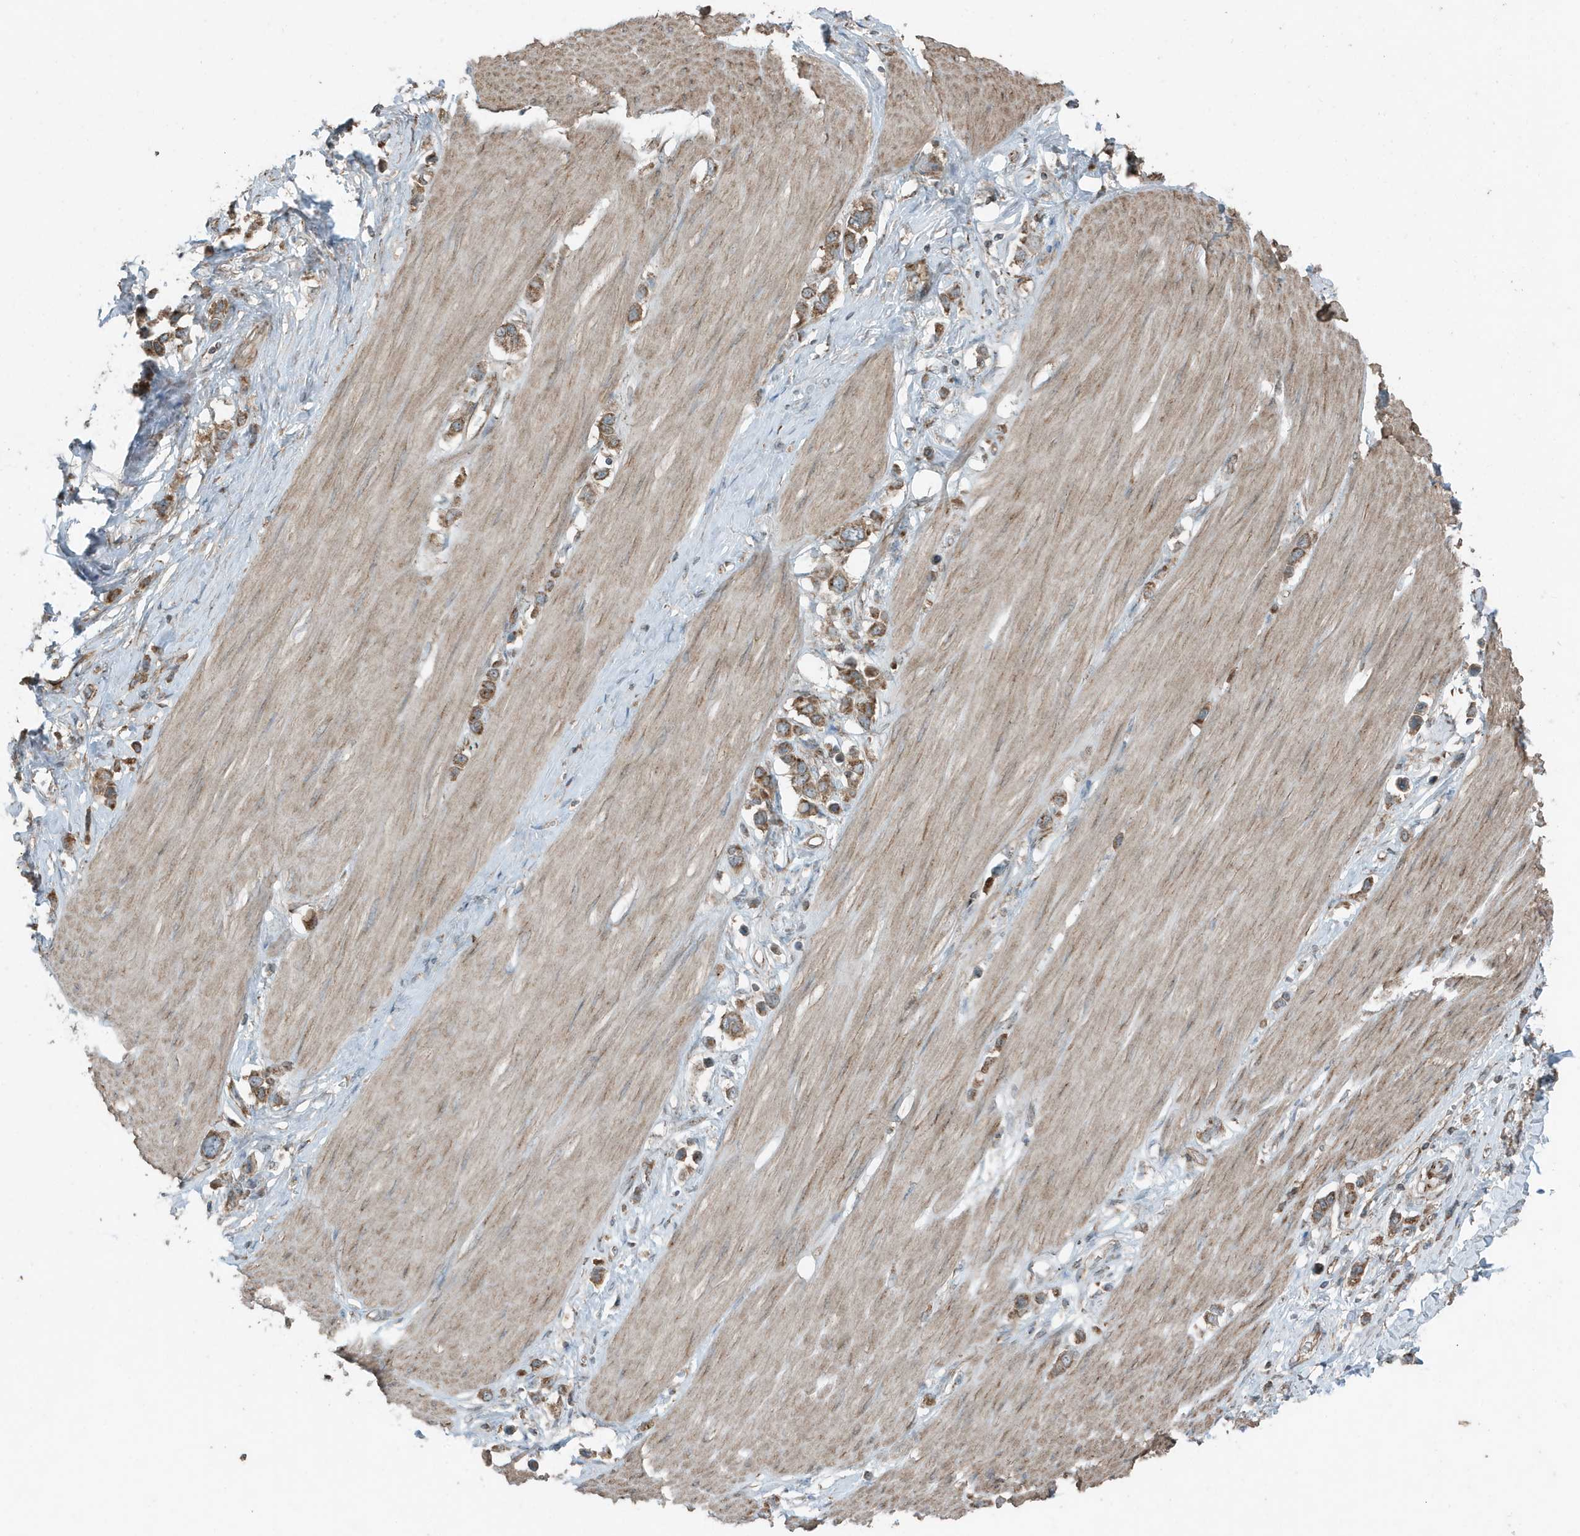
{"staining": {"intensity": "moderate", "quantity": ">75%", "location": "cytoplasmic/membranous"}, "tissue": "stomach cancer", "cell_type": "Tumor cells", "image_type": "cancer", "snomed": [{"axis": "morphology", "description": "Adenocarcinoma, NOS"}, {"axis": "topography", "description": "Stomach"}], "caption": "Protein staining of stomach cancer (adenocarcinoma) tissue displays moderate cytoplasmic/membranous staining in approximately >75% of tumor cells.", "gene": "GOLGA4", "patient": {"sex": "female", "age": 65}}